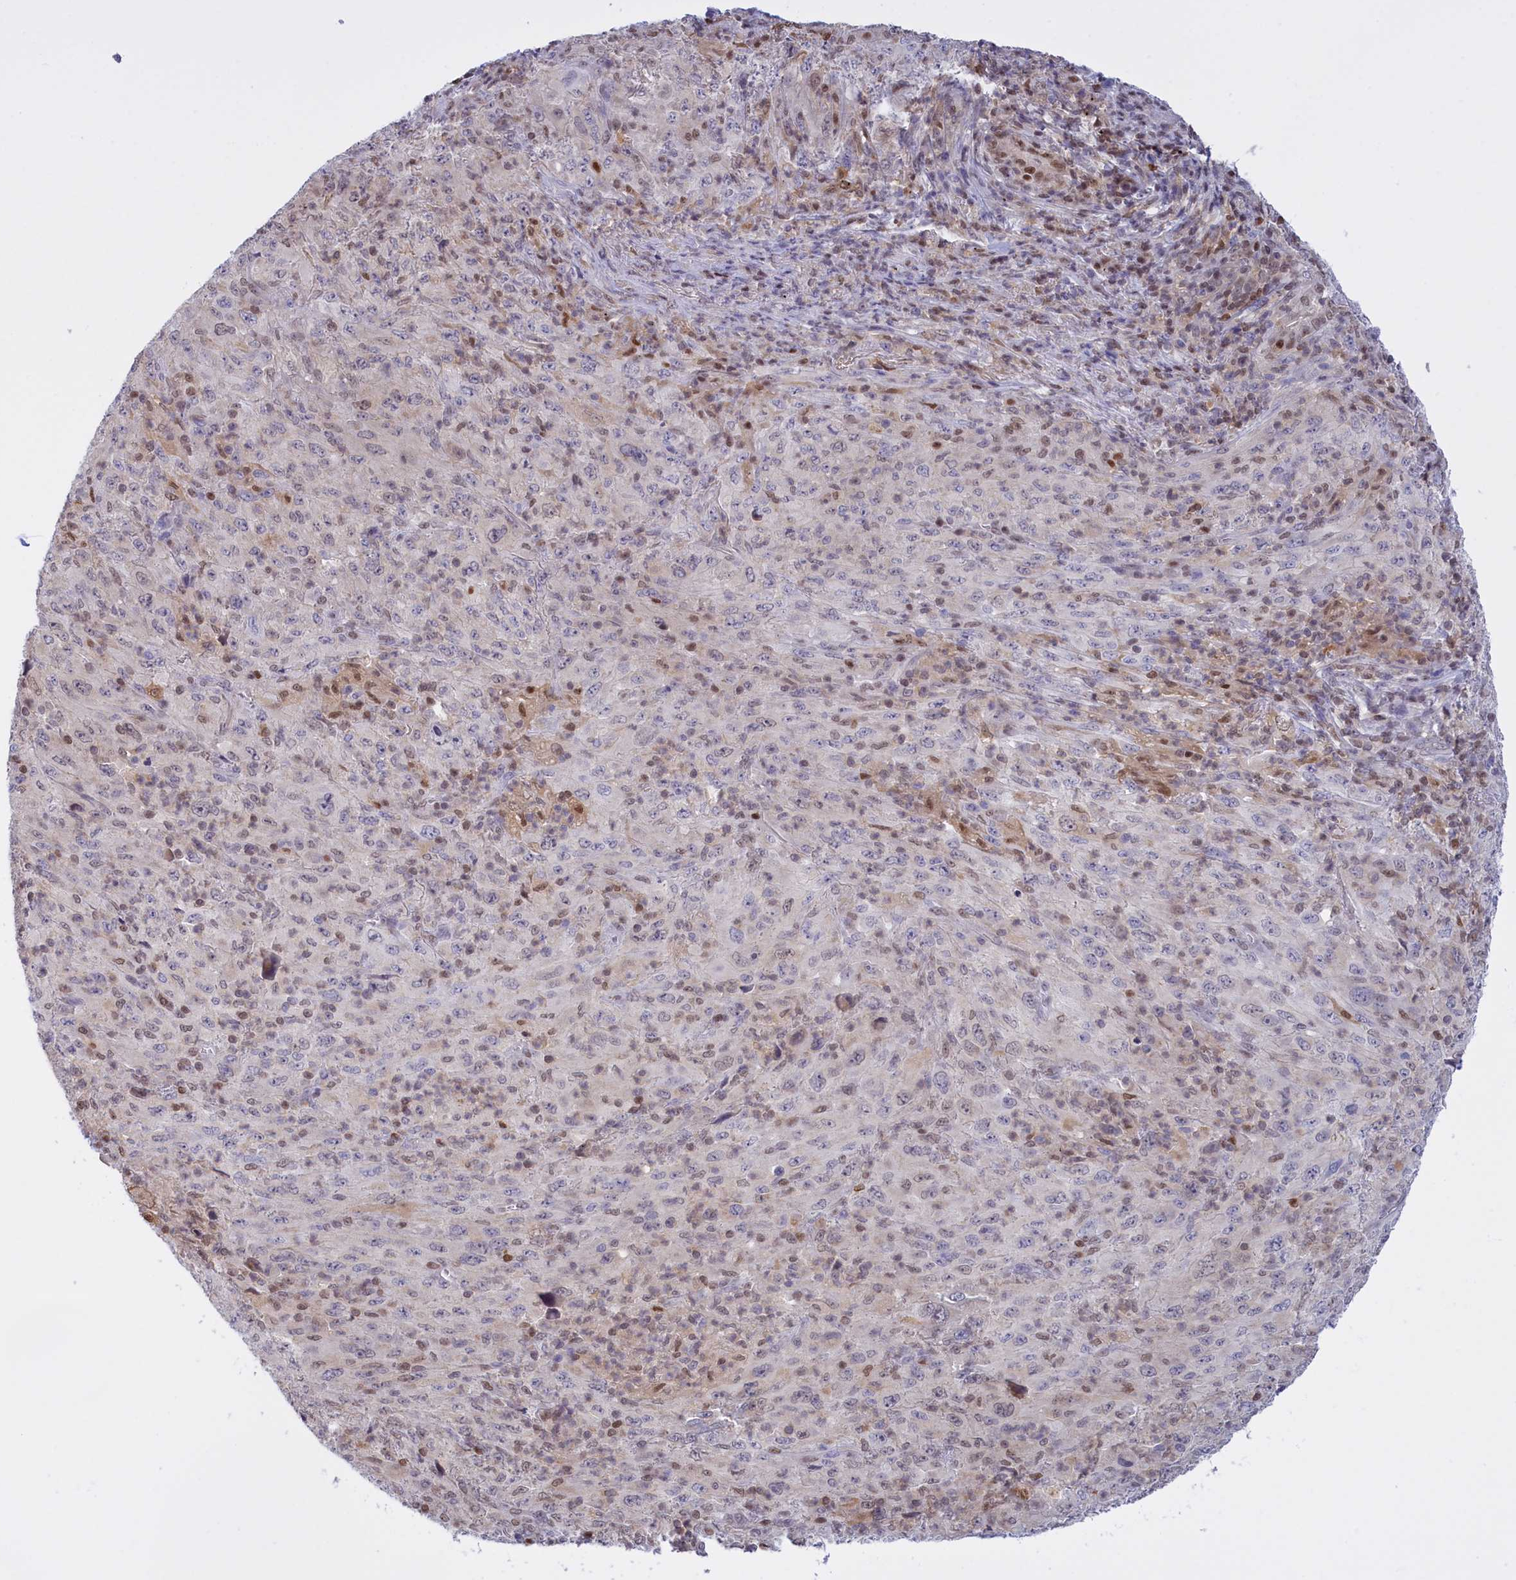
{"staining": {"intensity": "weak", "quantity": "<25%", "location": "nuclear"}, "tissue": "melanoma", "cell_type": "Tumor cells", "image_type": "cancer", "snomed": [{"axis": "morphology", "description": "Malignant melanoma, Metastatic site"}, {"axis": "topography", "description": "Skin"}], "caption": "Immunohistochemistry photomicrograph of human melanoma stained for a protein (brown), which shows no positivity in tumor cells. (Brightfield microscopy of DAB immunohistochemistry at high magnification).", "gene": "IZUMO2", "patient": {"sex": "female", "age": 56}}